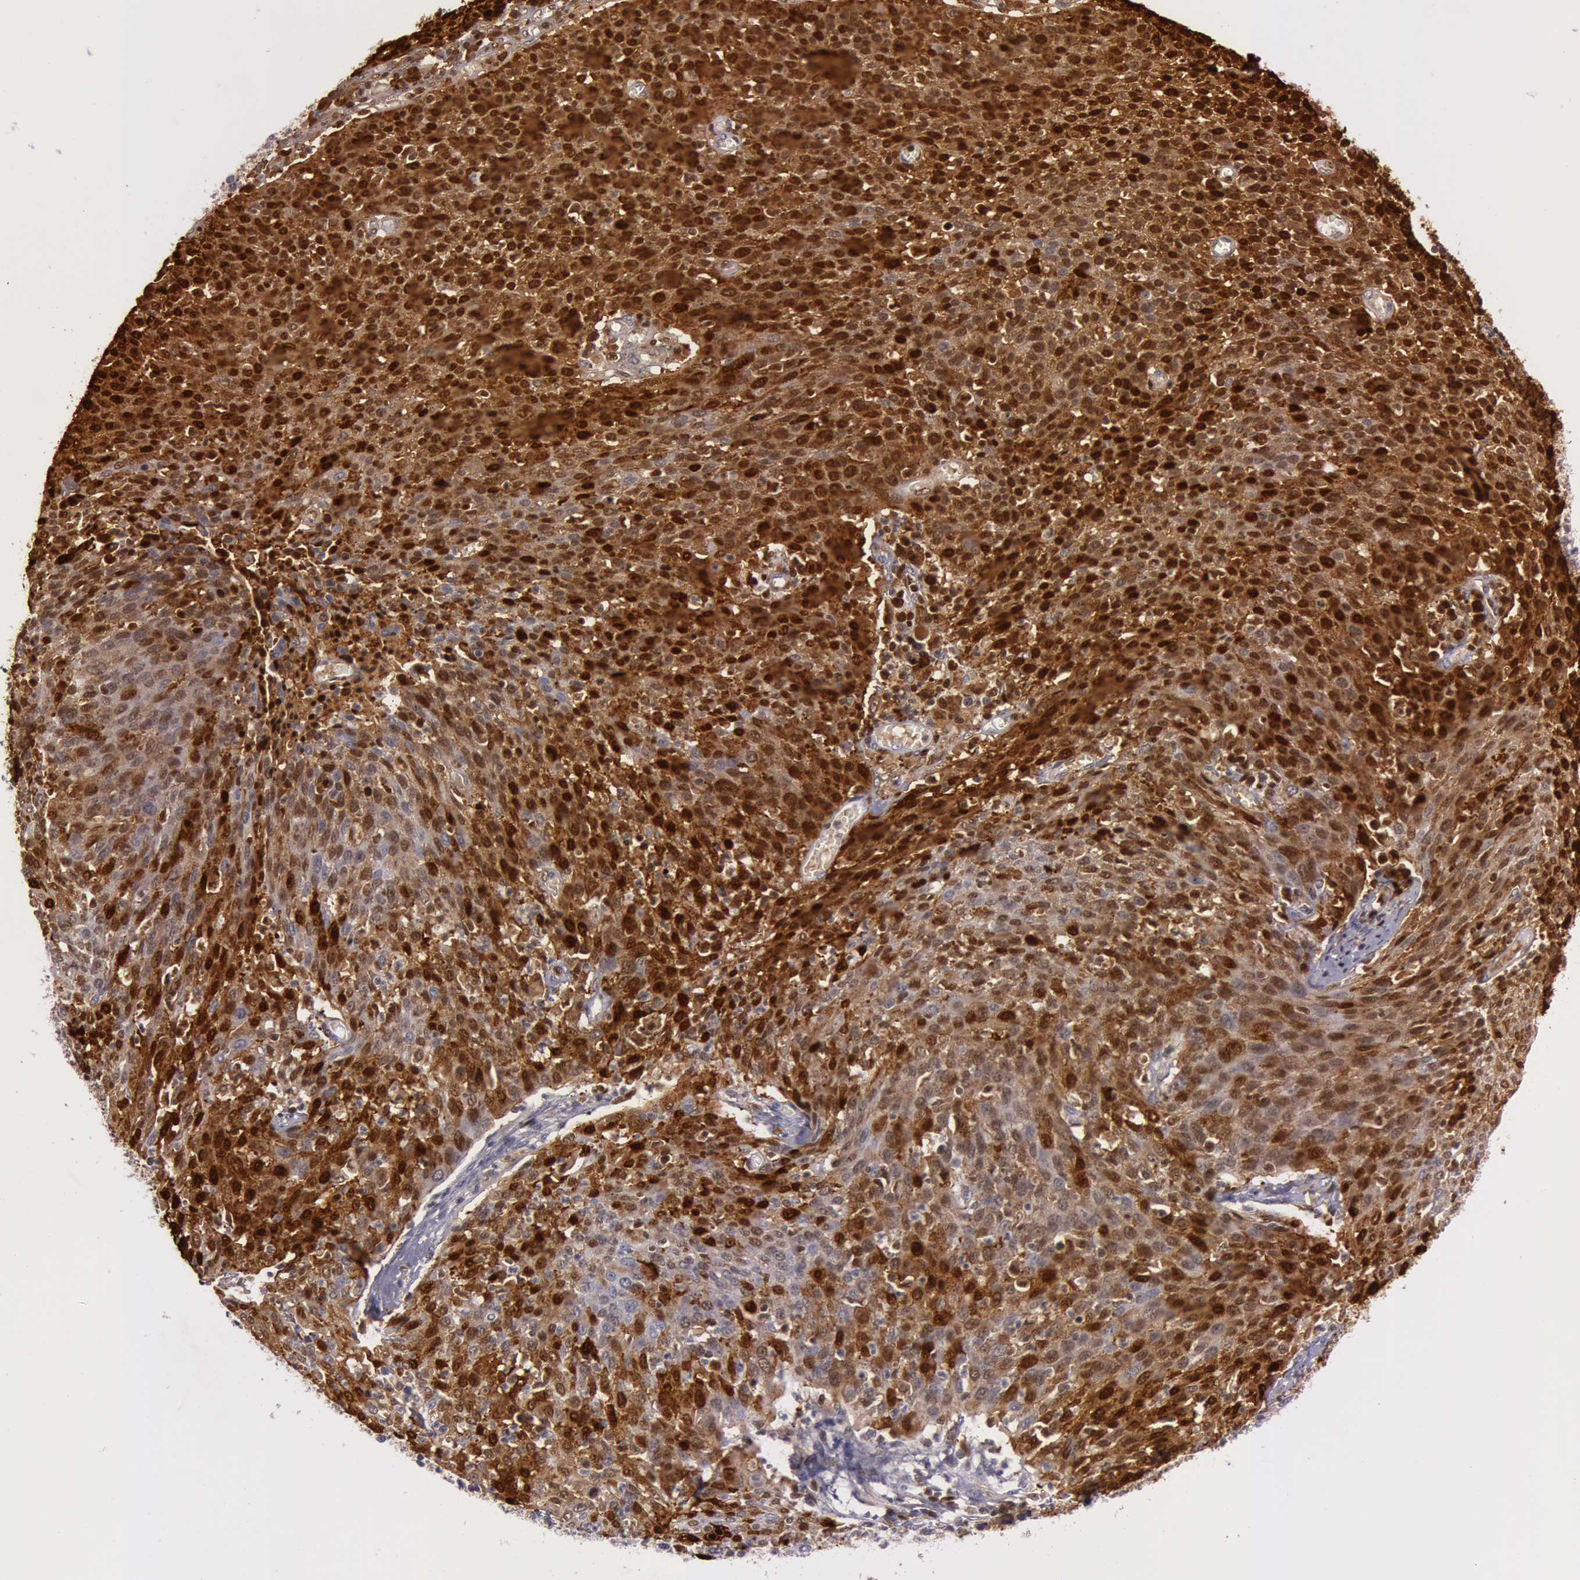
{"staining": {"intensity": "strong", "quantity": ">75%", "location": "cytoplasmic/membranous"}, "tissue": "cervical cancer", "cell_type": "Tumor cells", "image_type": "cancer", "snomed": [{"axis": "morphology", "description": "Squamous cell carcinoma, NOS"}, {"axis": "topography", "description": "Cervix"}], "caption": "Human squamous cell carcinoma (cervical) stained with a protein marker exhibits strong staining in tumor cells.", "gene": "S100A7", "patient": {"sex": "female", "age": 38}}